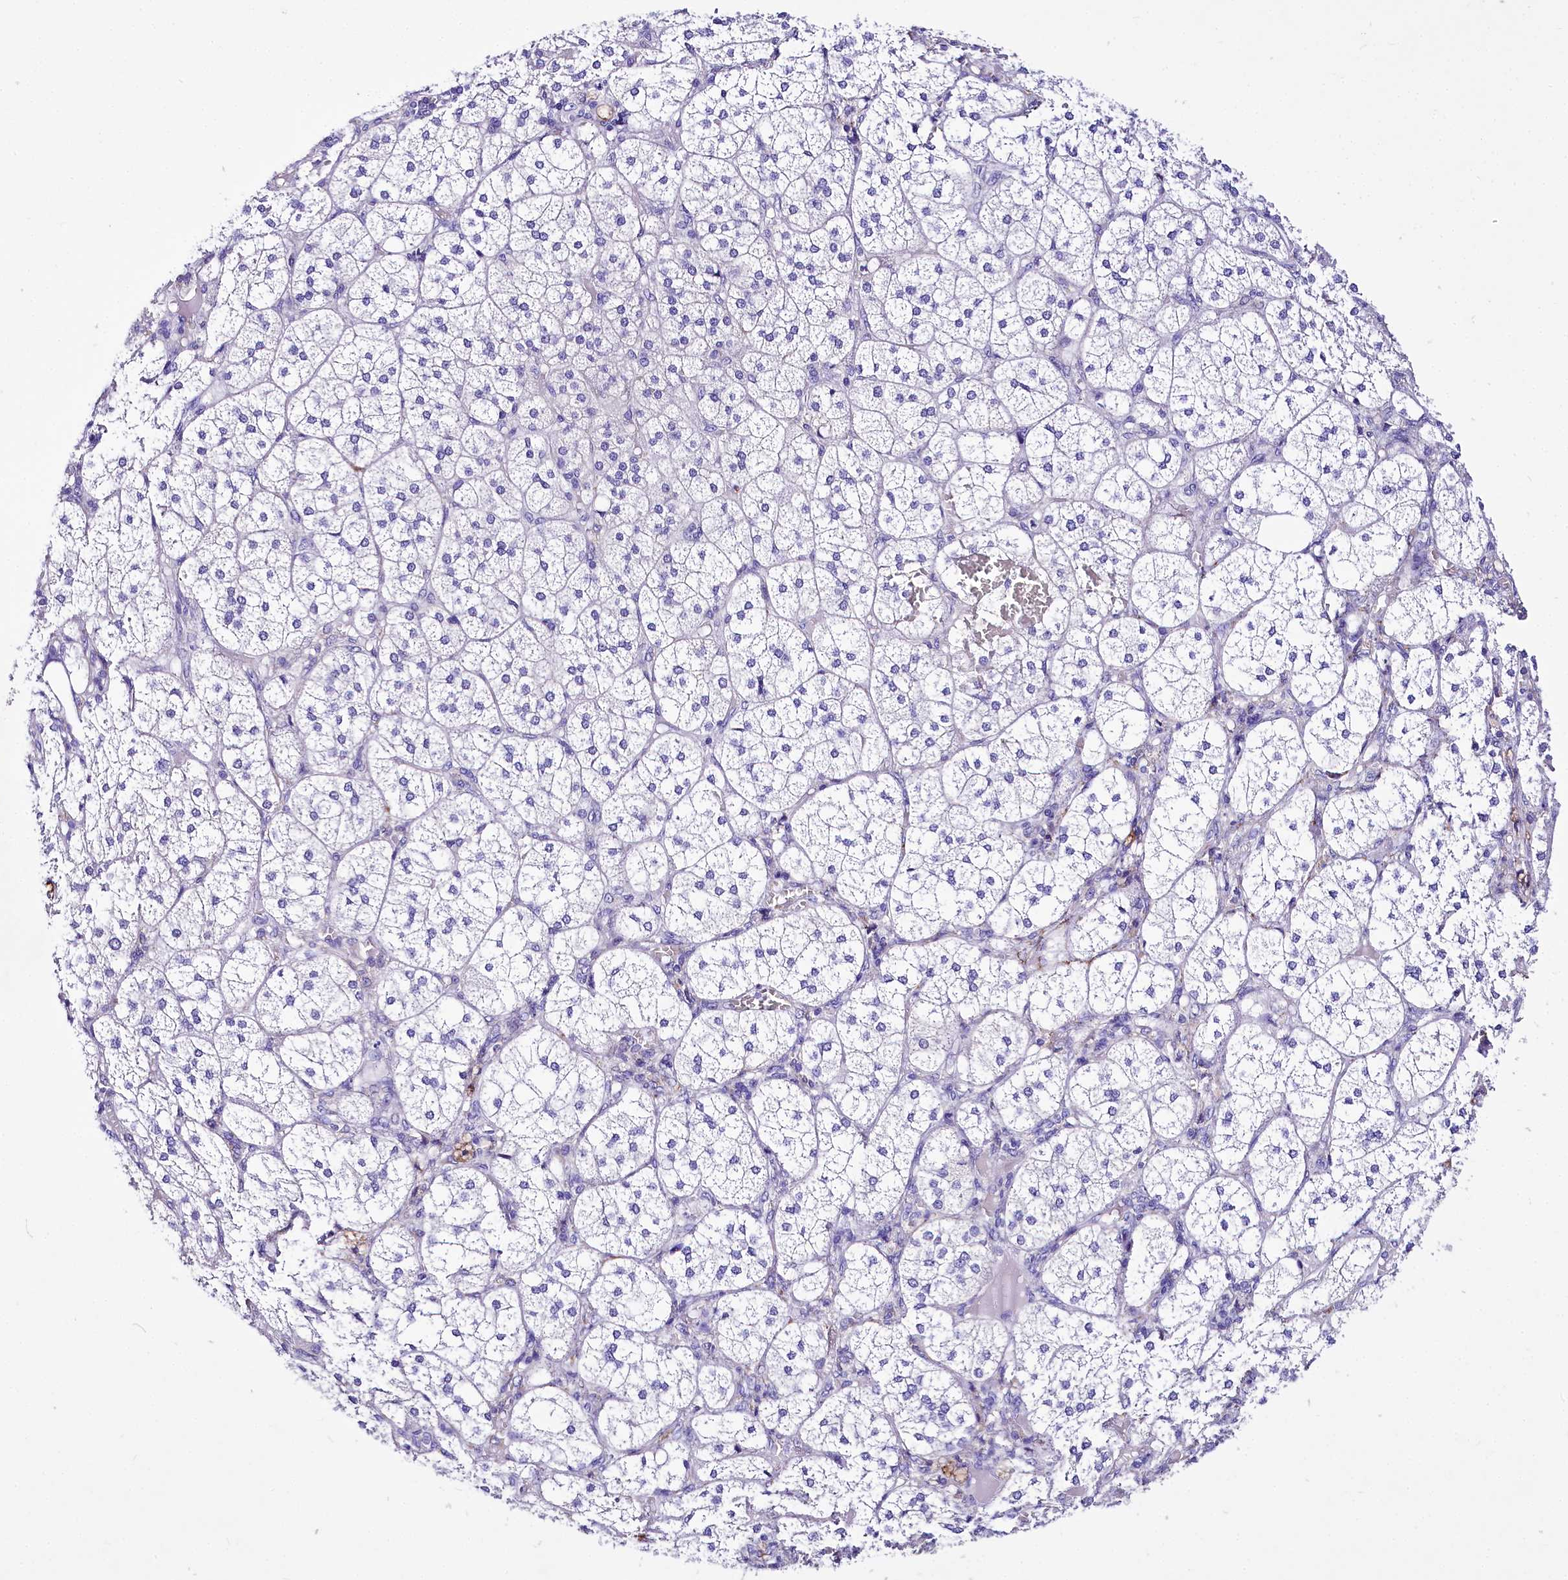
{"staining": {"intensity": "weak", "quantity": "<25%", "location": "cytoplasmic/membranous"}, "tissue": "adrenal gland", "cell_type": "Glandular cells", "image_type": "normal", "snomed": [{"axis": "morphology", "description": "Normal tissue, NOS"}, {"axis": "topography", "description": "Adrenal gland"}], "caption": "Histopathology image shows no protein expression in glandular cells of unremarkable adrenal gland. Brightfield microscopy of immunohistochemistry stained with DAB (3,3'-diaminobenzidine) (brown) and hematoxylin (blue), captured at high magnification.", "gene": "A2ML1", "patient": {"sex": "female", "age": 61}}